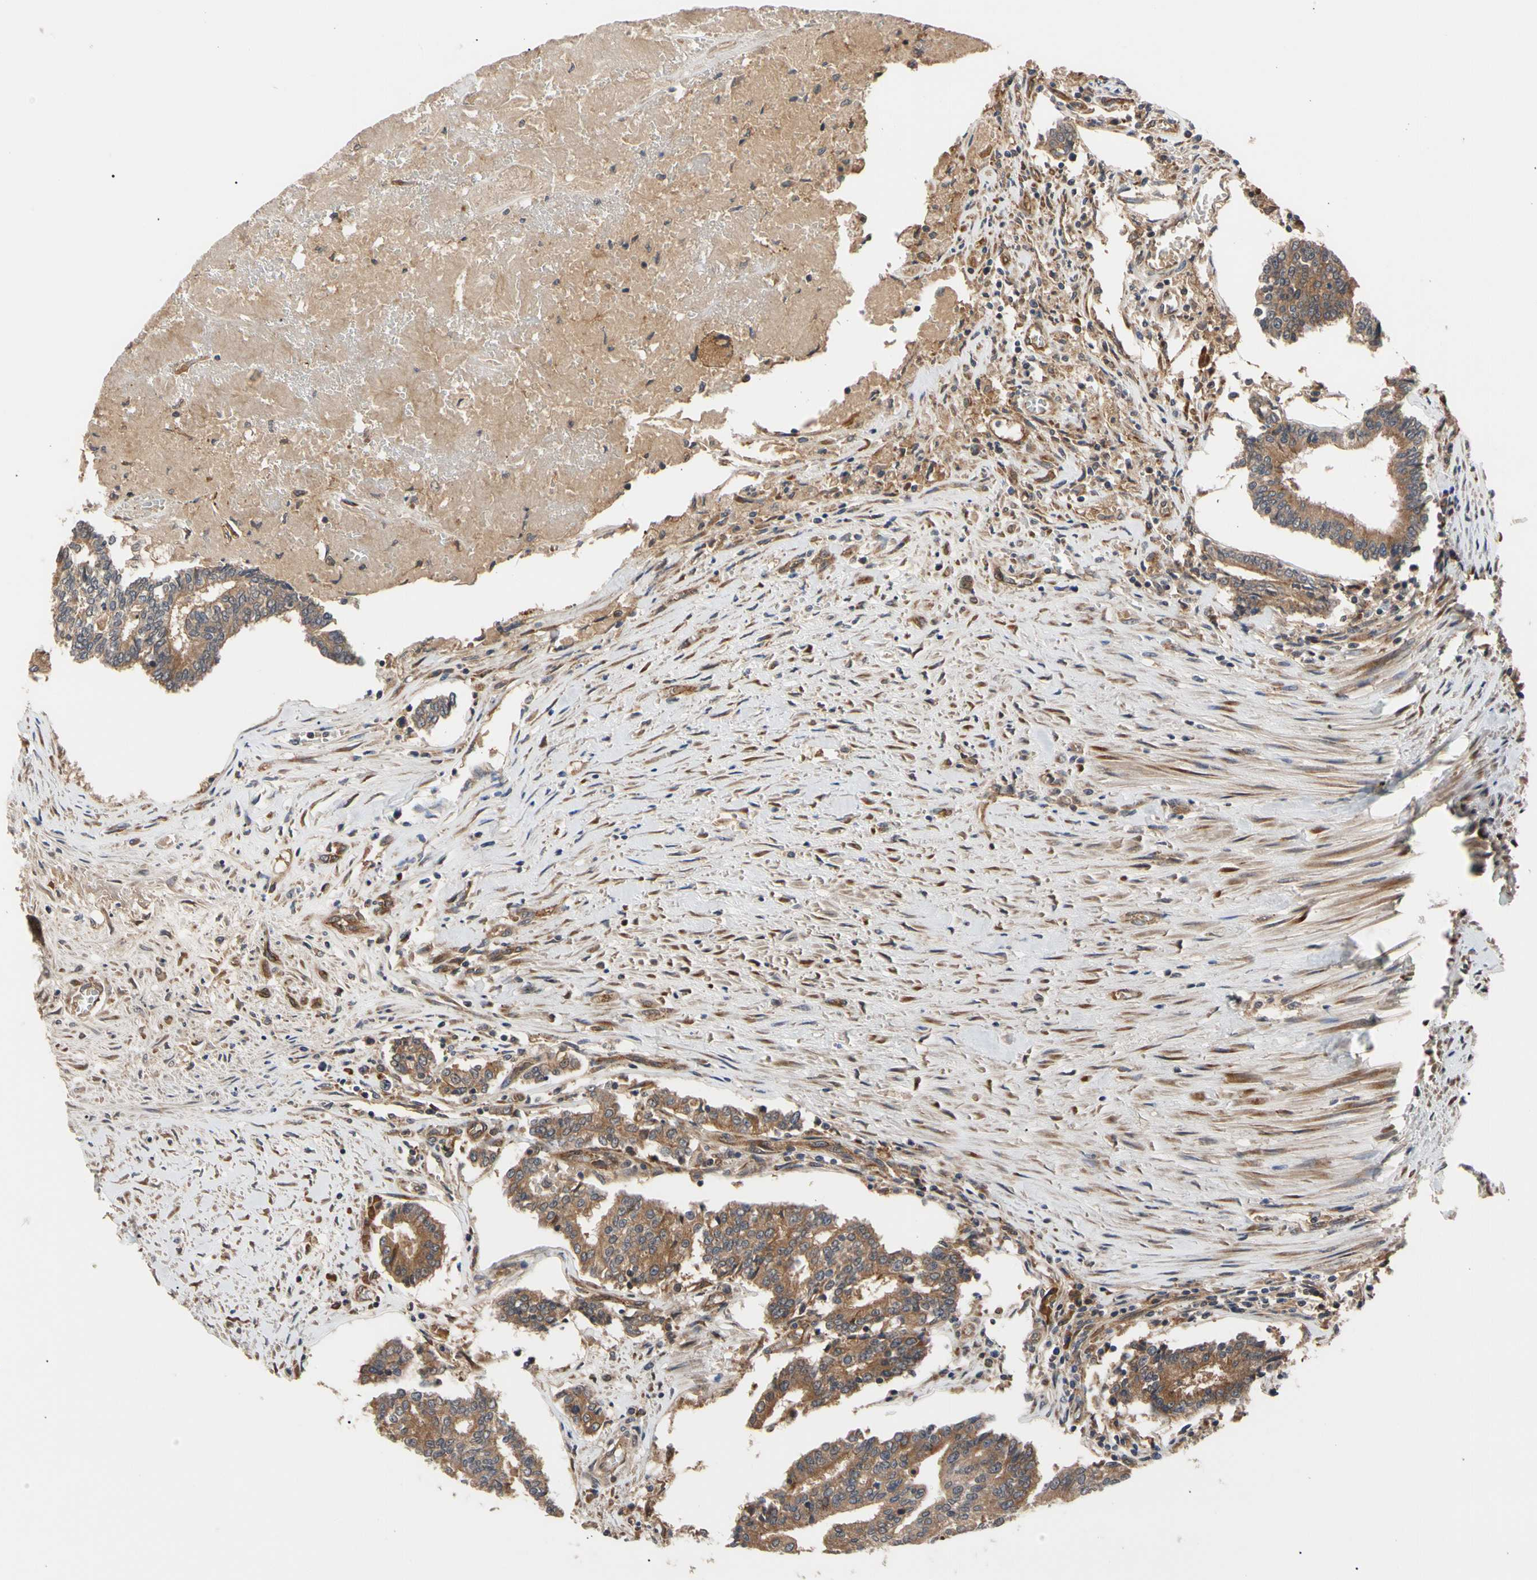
{"staining": {"intensity": "moderate", "quantity": ">75%", "location": "cytoplasmic/membranous"}, "tissue": "prostate cancer", "cell_type": "Tumor cells", "image_type": "cancer", "snomed": [{"axis": "morphology", "description": "Adenocarcinoma, High grade"}, {"axis": "topography", "description": "Prostate"}], "caption": "A histopathology image showing moderate cytoplasmic/membranous positivity in about >75% of tumor cells in prostate cancer (adenocarcinoma (high-grade)), as visualized by brown immunohistochemical staining.", "gene": "CYTIP", "patient": {"sex": "male", "age": 55}}